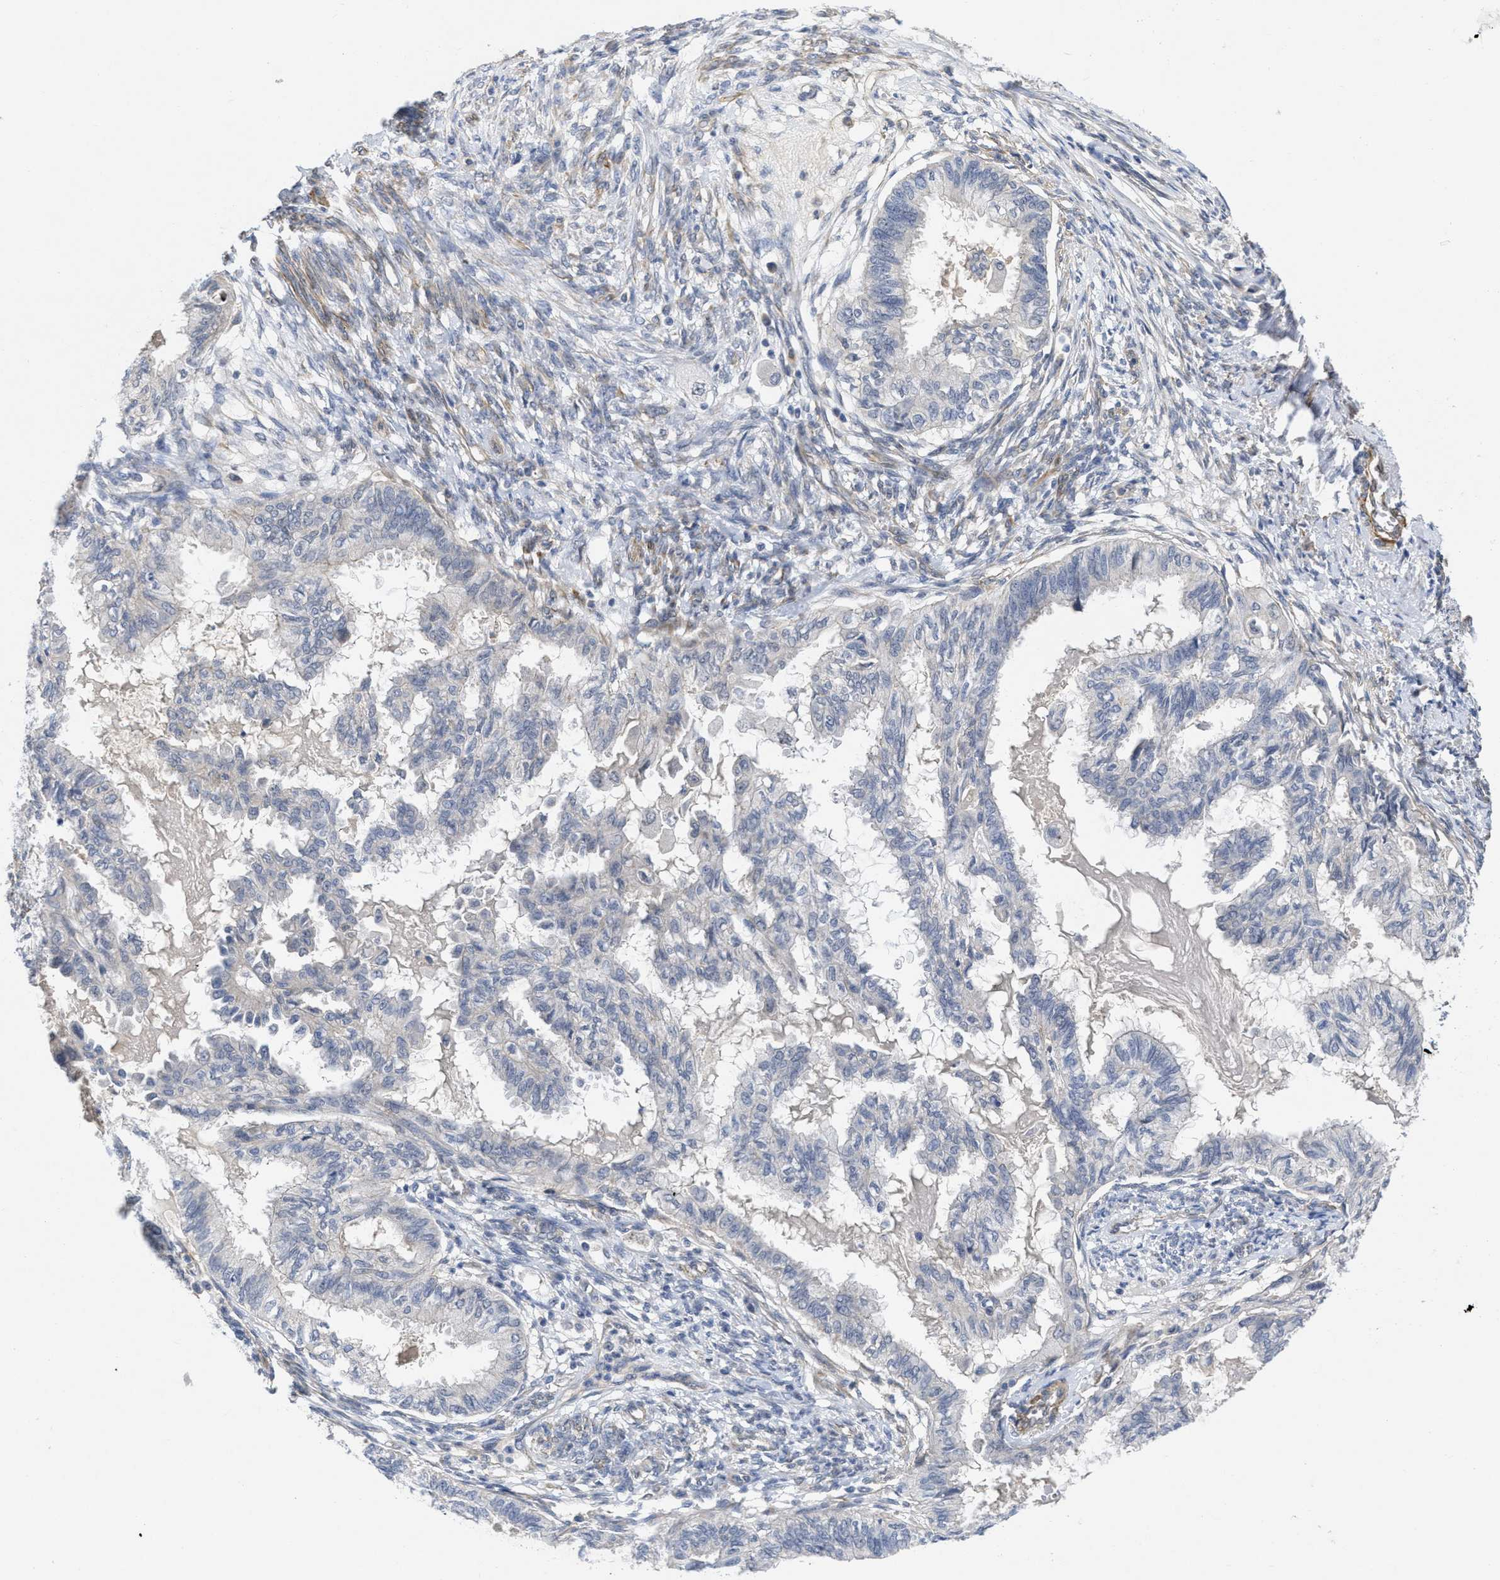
{"staining": {"intensity": "negative", "quantity": "none", "location": "none"}, "tissue": "cervical cancer", "cell_type": "Tumor cells", "image_type": "cancer", "snomed": [{"axis": "morphology", "description": "Normal tissue, NOS"}, {"axis": "morphology", "description": "Adenocarcinoma, NOS"}, {"axis": "topography", "description": "Cervix"}, {"axis": "topography", "description": "Endometrium"}], "caption": "This is an immunohistochemistry (IHC) micrograph of human cervical cancer (adenocarcinoma). There is no positivity in tumor cells.", "gene": "ARHGEF26", "patient": {"sex": "female", "age": 86}}